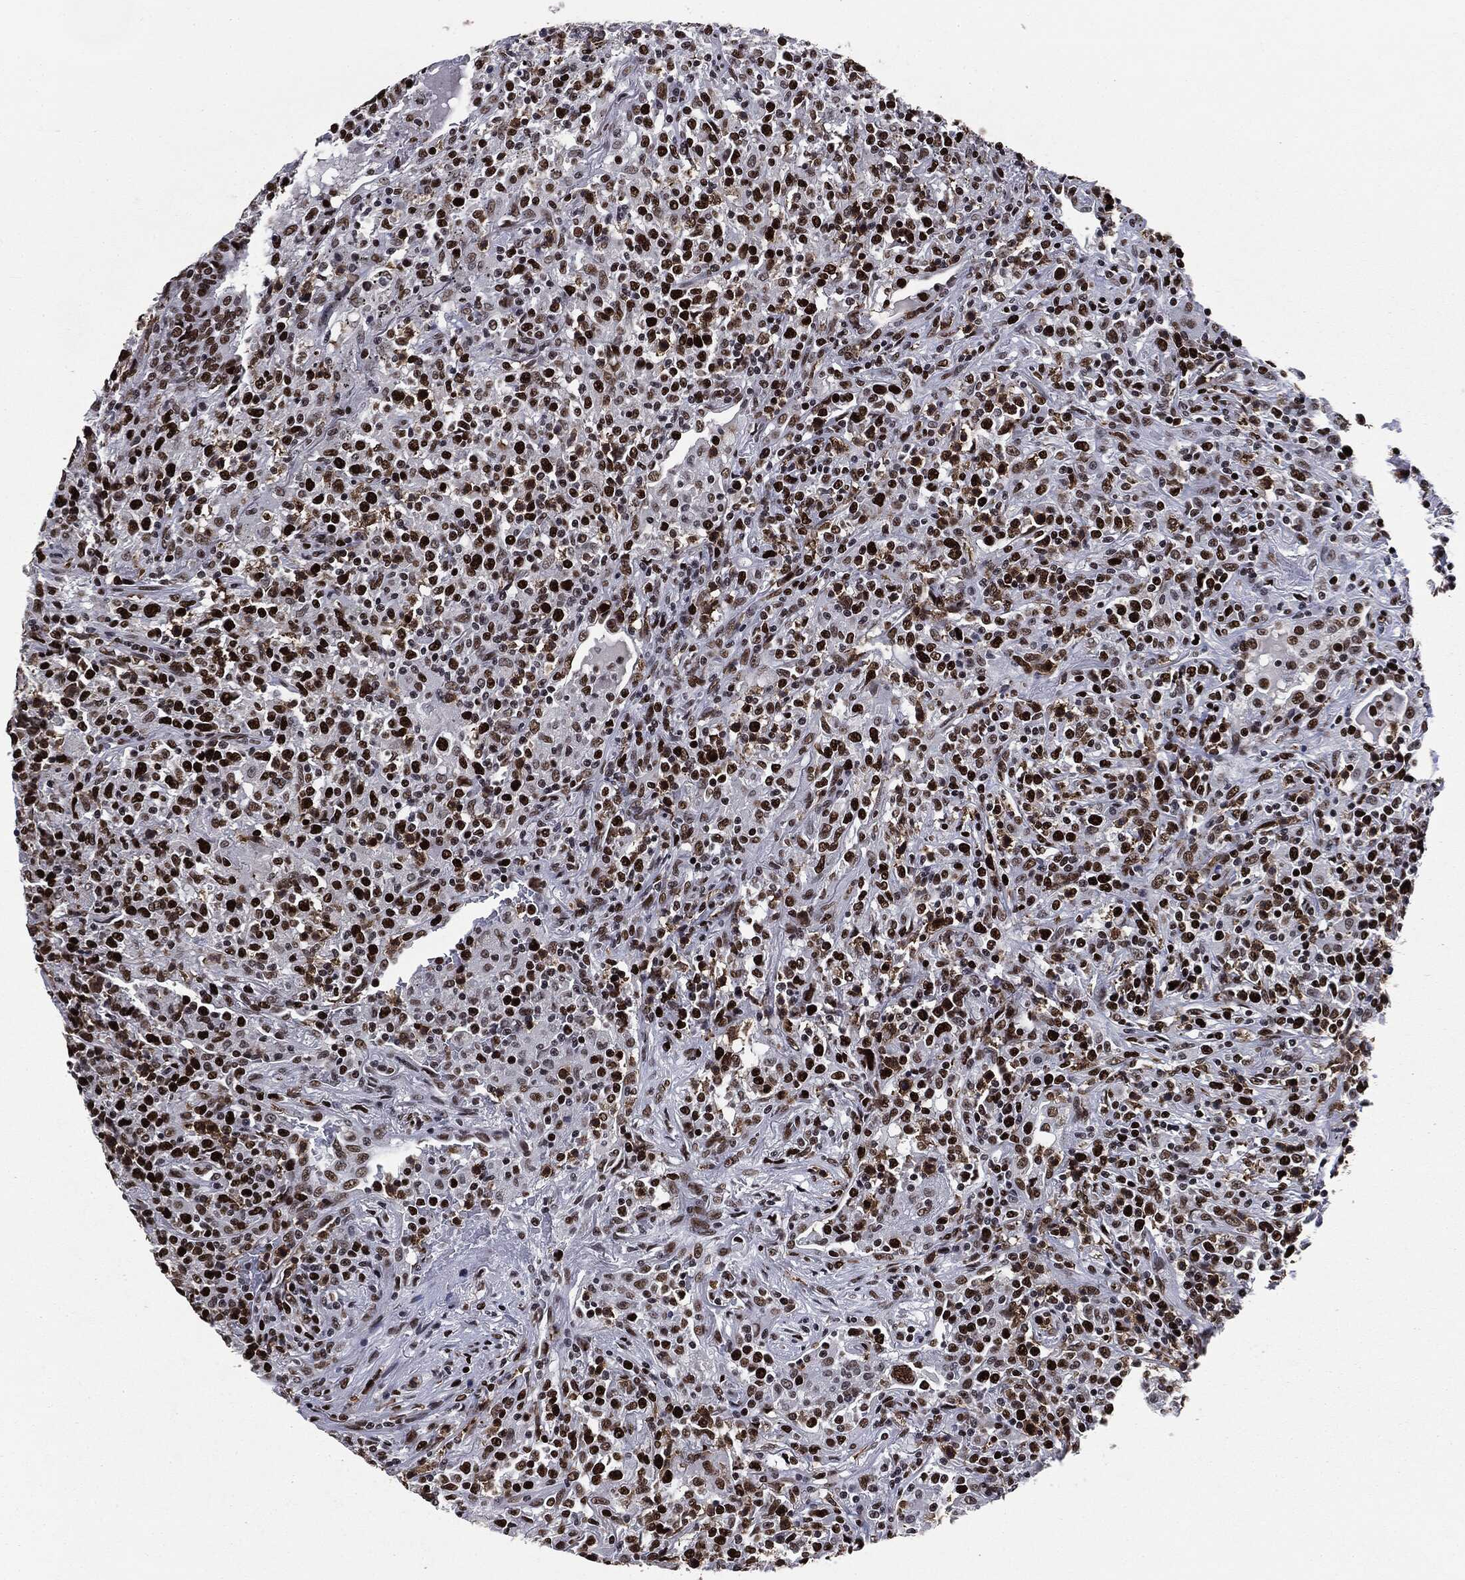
{"staining": {"intensity": "strong", "quantity": ">75%", "location": "nuclear"}, "tissue": "lymphoma", "cell_type": "Tumor cells", "image_type": "cancer", "snomed": [{"axis": "morphology", "description": "Malignant lymphoma, non-Hodgkin's type, High grade"}, {"axis": "topography", "description": "Lung"}], "caption": "High-grade malignant lymphoma, non-Hodgkin's type tissue reveals strong nuclear staining in about >75% of tumor cells, visualized by immunohistochemistry.", "gene": "MSH2", "patient": {"sex": "male", "age": 79}}